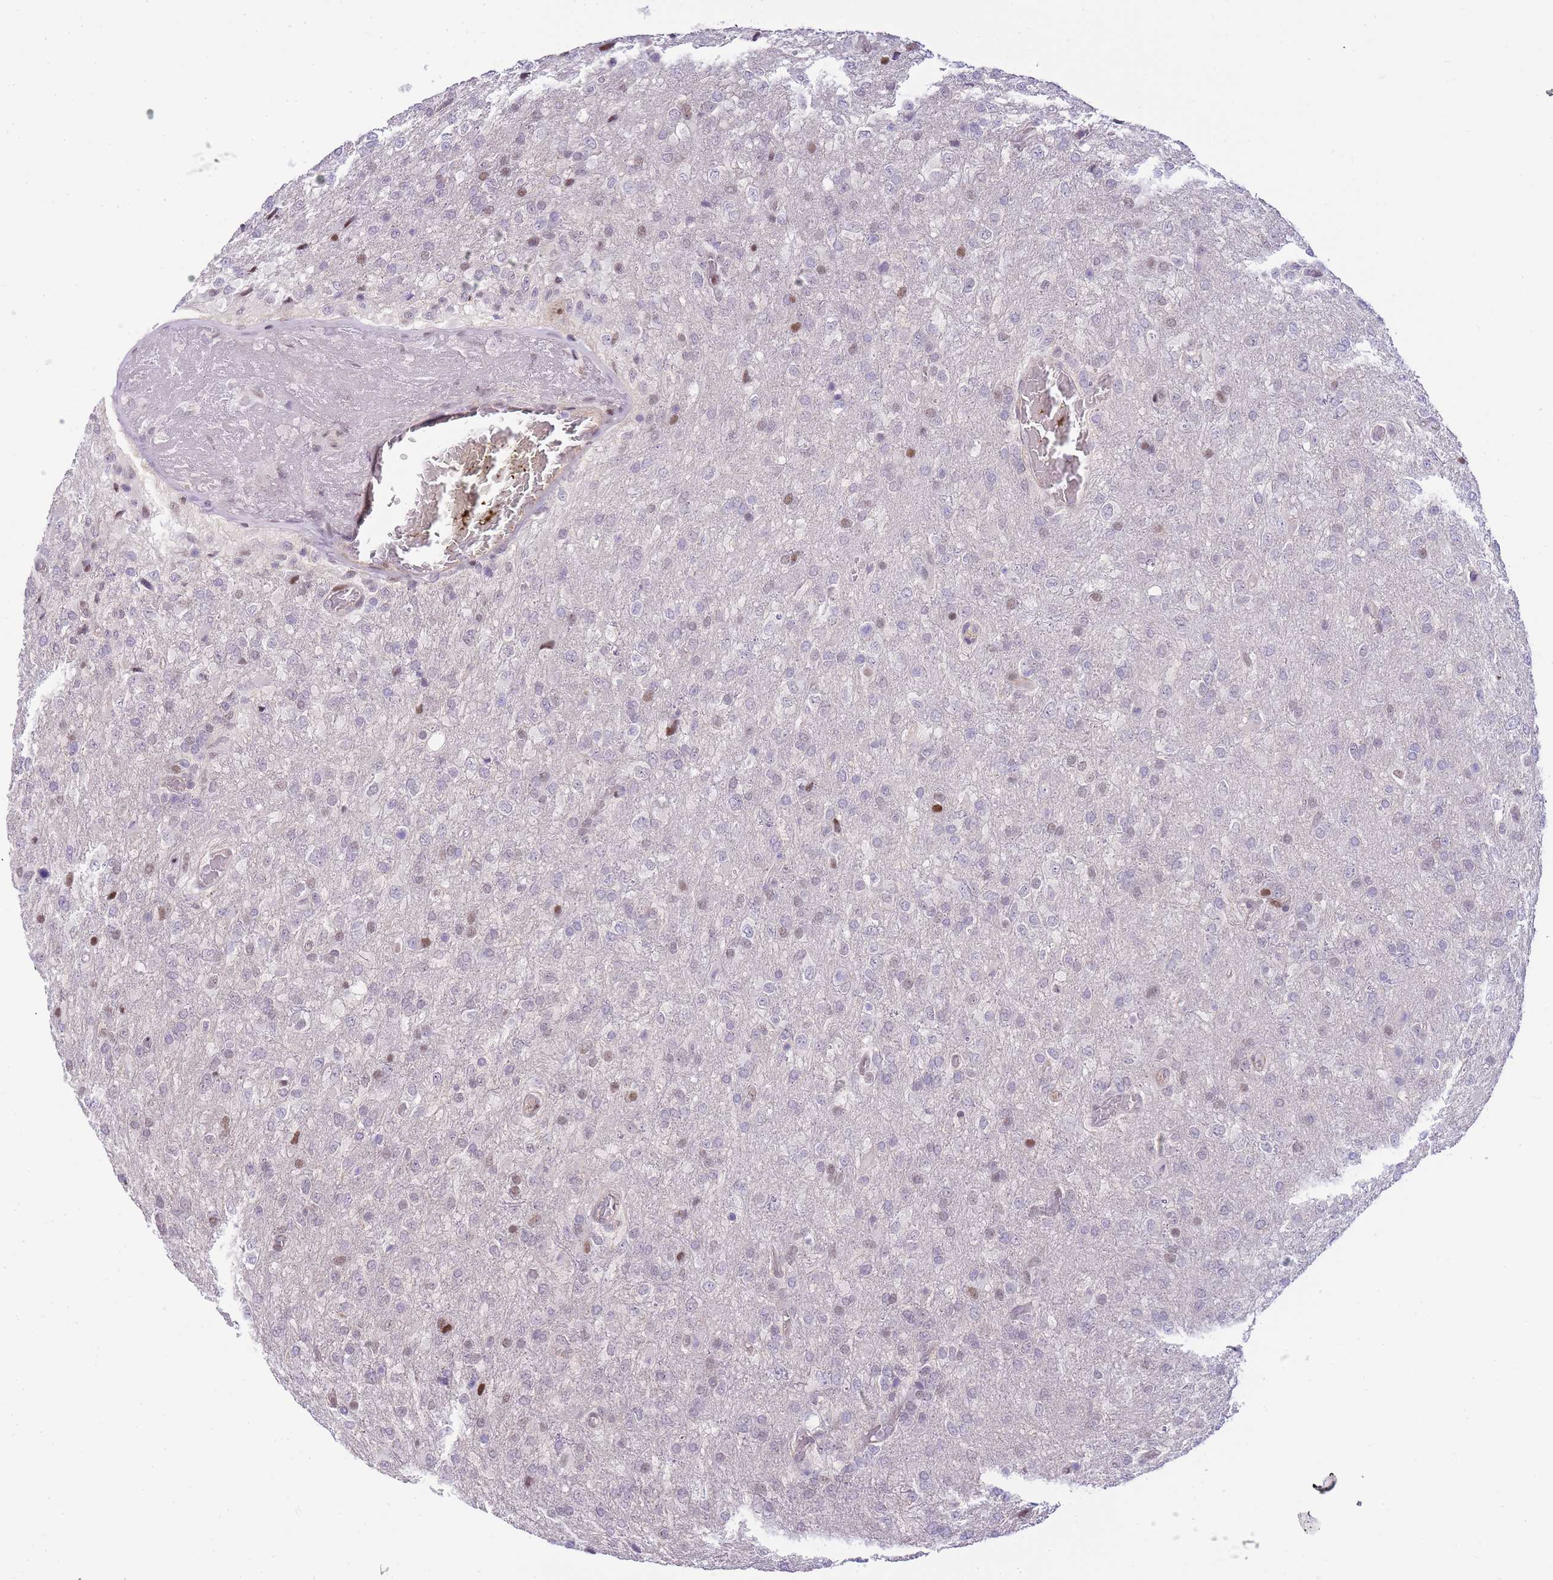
{"staining": {"intensity": "moderate", "quantity": "<25%", "location": "nuclear"}, "tissue": "glioma", "cell_type": "Tumor cells", "image_type": "cancer", "snomed": [{"axis": "morphology", "description": "Glioma, malignant, High grade"}, {"axis": "topography", "description": "Brain"}], "caption": "Immunohistochemistry (IHC) staining of malignant high-grade glioma, which reveals low levels of moderate nuclear staining in about <25% of tumor cells indicating moderate nuclear protein expression. The staining was performed using DAB (brown) for protein detection and nuclei were counterstained in hematoxylin (blue).", "gene": "CLBA1", "patient": {"sex": "female", "age": 74}}